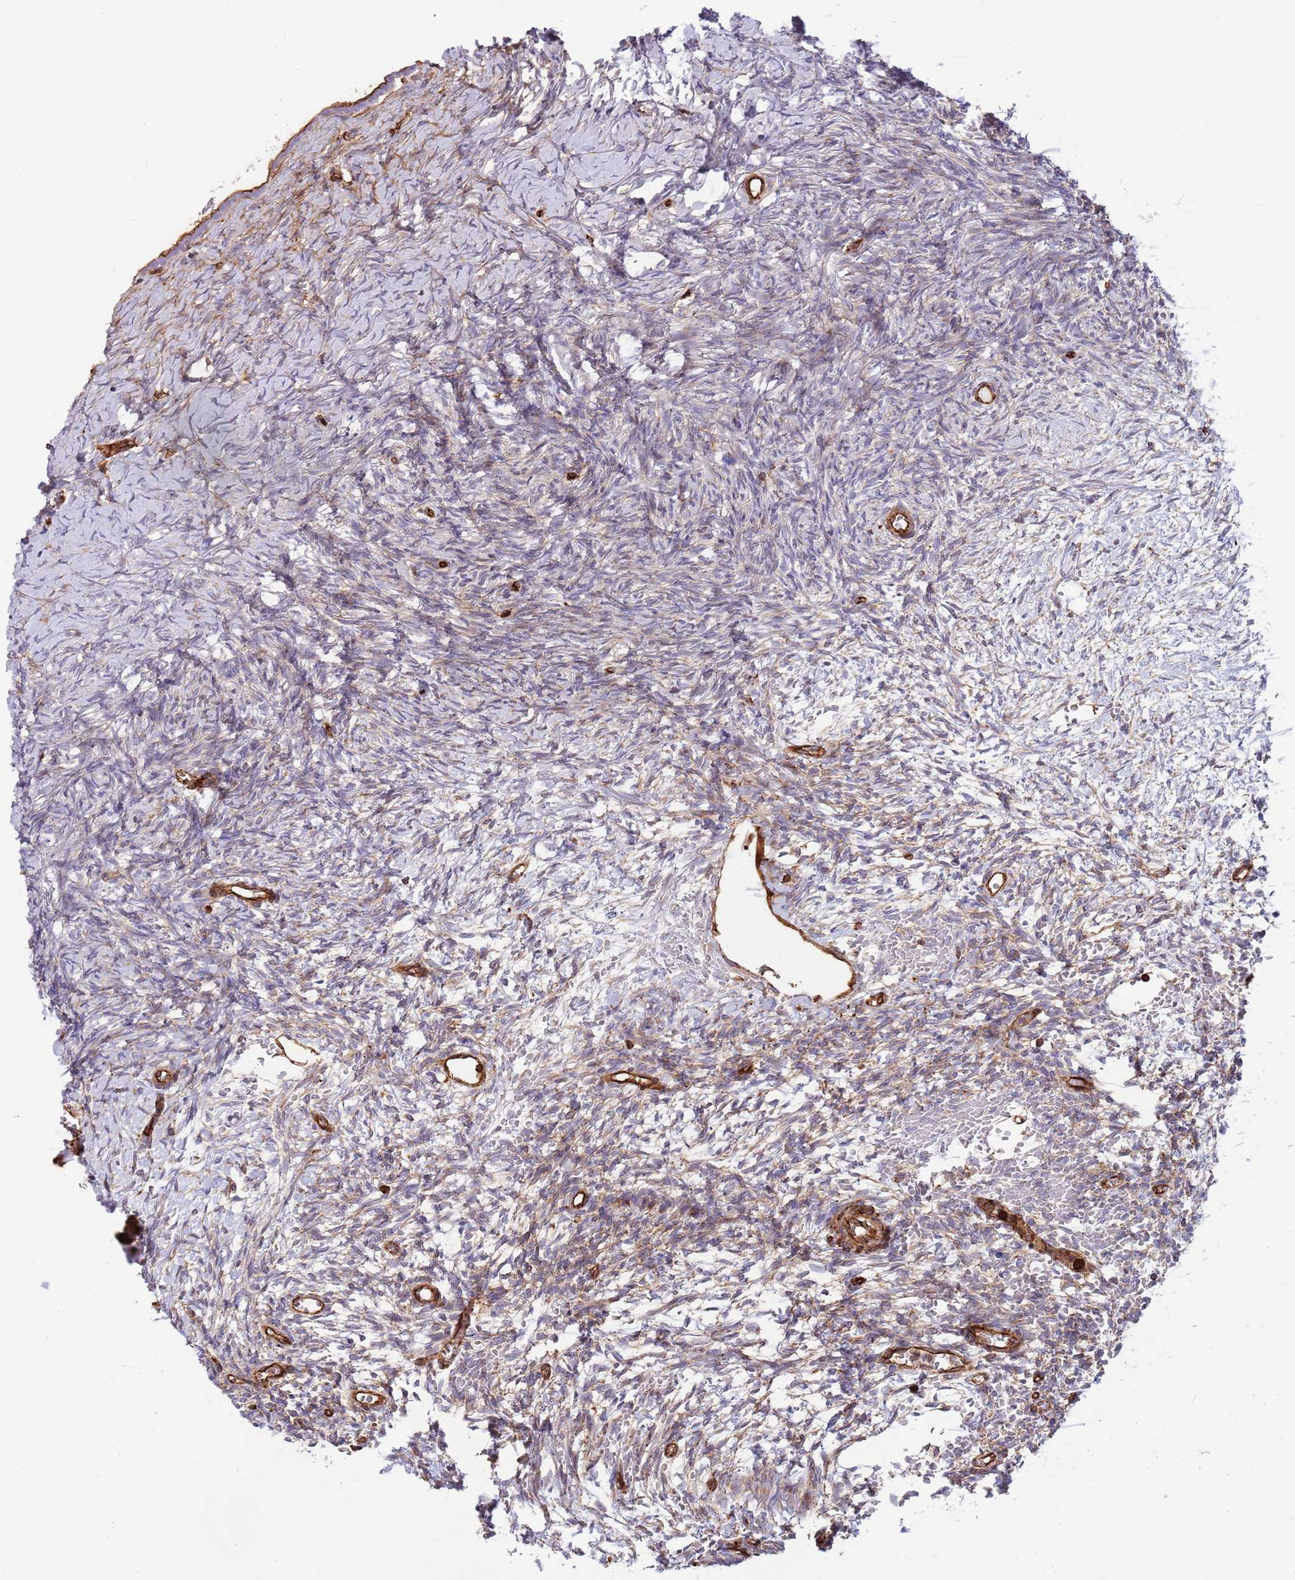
{"staining": {"intensity": "weak", "quantity": "25%-75%", "location": "cytoplasmic/membranous"}, "tissue": "ovary", "cell_type": "Ovarian stroma cells", "image_type": "normal", "snomed": [{"axis": "morphology", "description": "Normal tissue, NOS"}, {"axis": "topography", "description": "Ovary"}], "caption": "Immunohistochemistry (IHC) staining of benign ovary, which shows low levels of weak cytoplasmic/membranous staining in approximately 25%-75% of ovarian stroma cells indicating weak cytoplasmic/membranous protein positivity. The staining was performed using DAB (3,3'-diaminobenzidine) (brown) for protein detection and nuclei were counterstained in hematoxylin (blue).", "gene": "KBTBD6", "patient": {"sex": "female", "age": 39}}